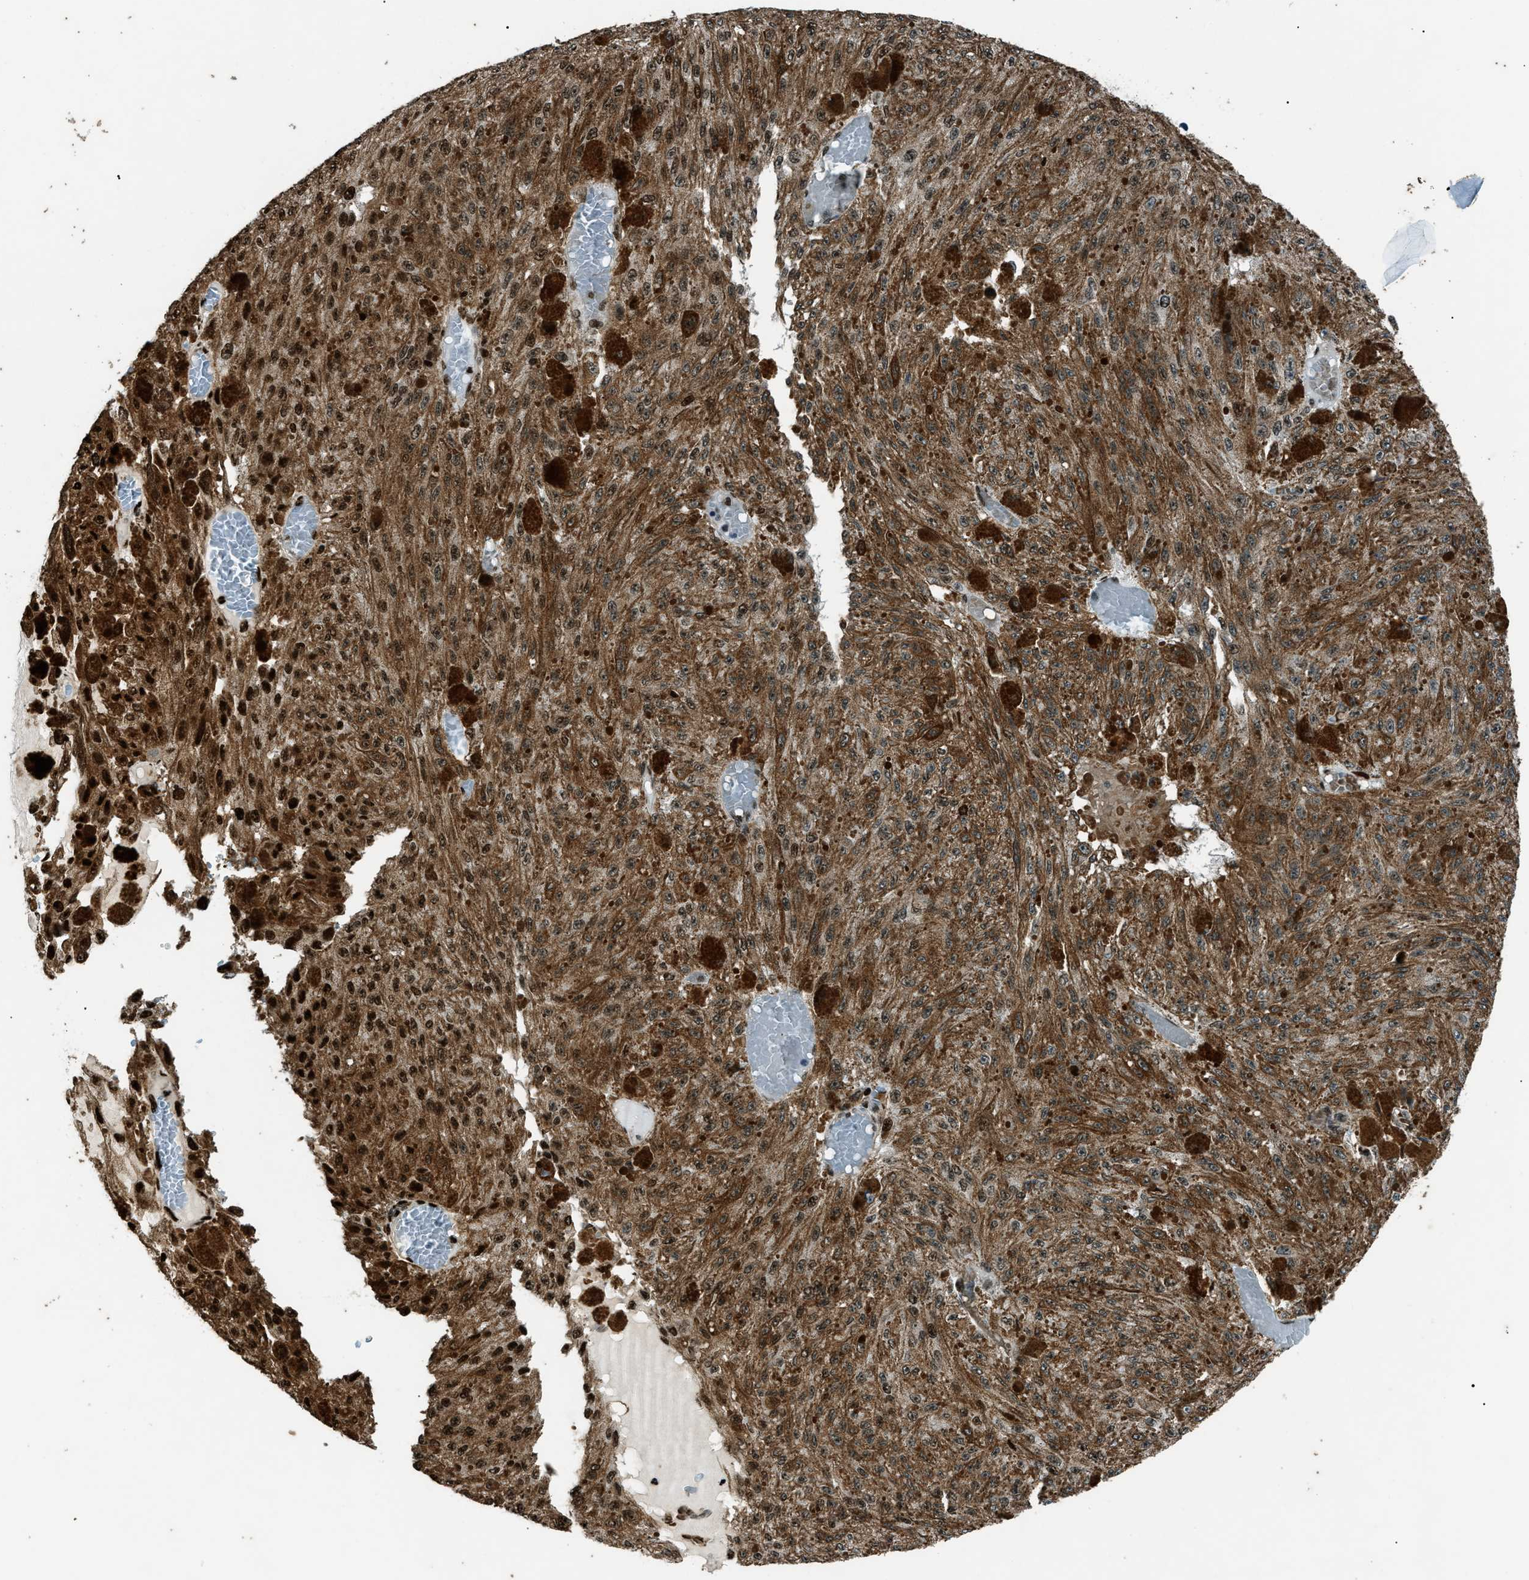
{"staining": {"intensity": "moderate", "quantity": ">75%", "location": "cytoplasmic/membranous"}, "tissue": "melanoma", "cell_type": "Tumor cells", "image_type": "cancer", "snomed": [{"axis": "morphology", "description": "Malignant melanoma, NOS"}, {"axis": "topography", "description": "Other"}], "caption": "Malignant melanoma stained with immunohistochemistry (IHC) shows moderate cytoplasmic/membranous expression in about >75% of tumor cells.", "gene": "PRKX", "patient": {"sex": "male", "age": 79}}